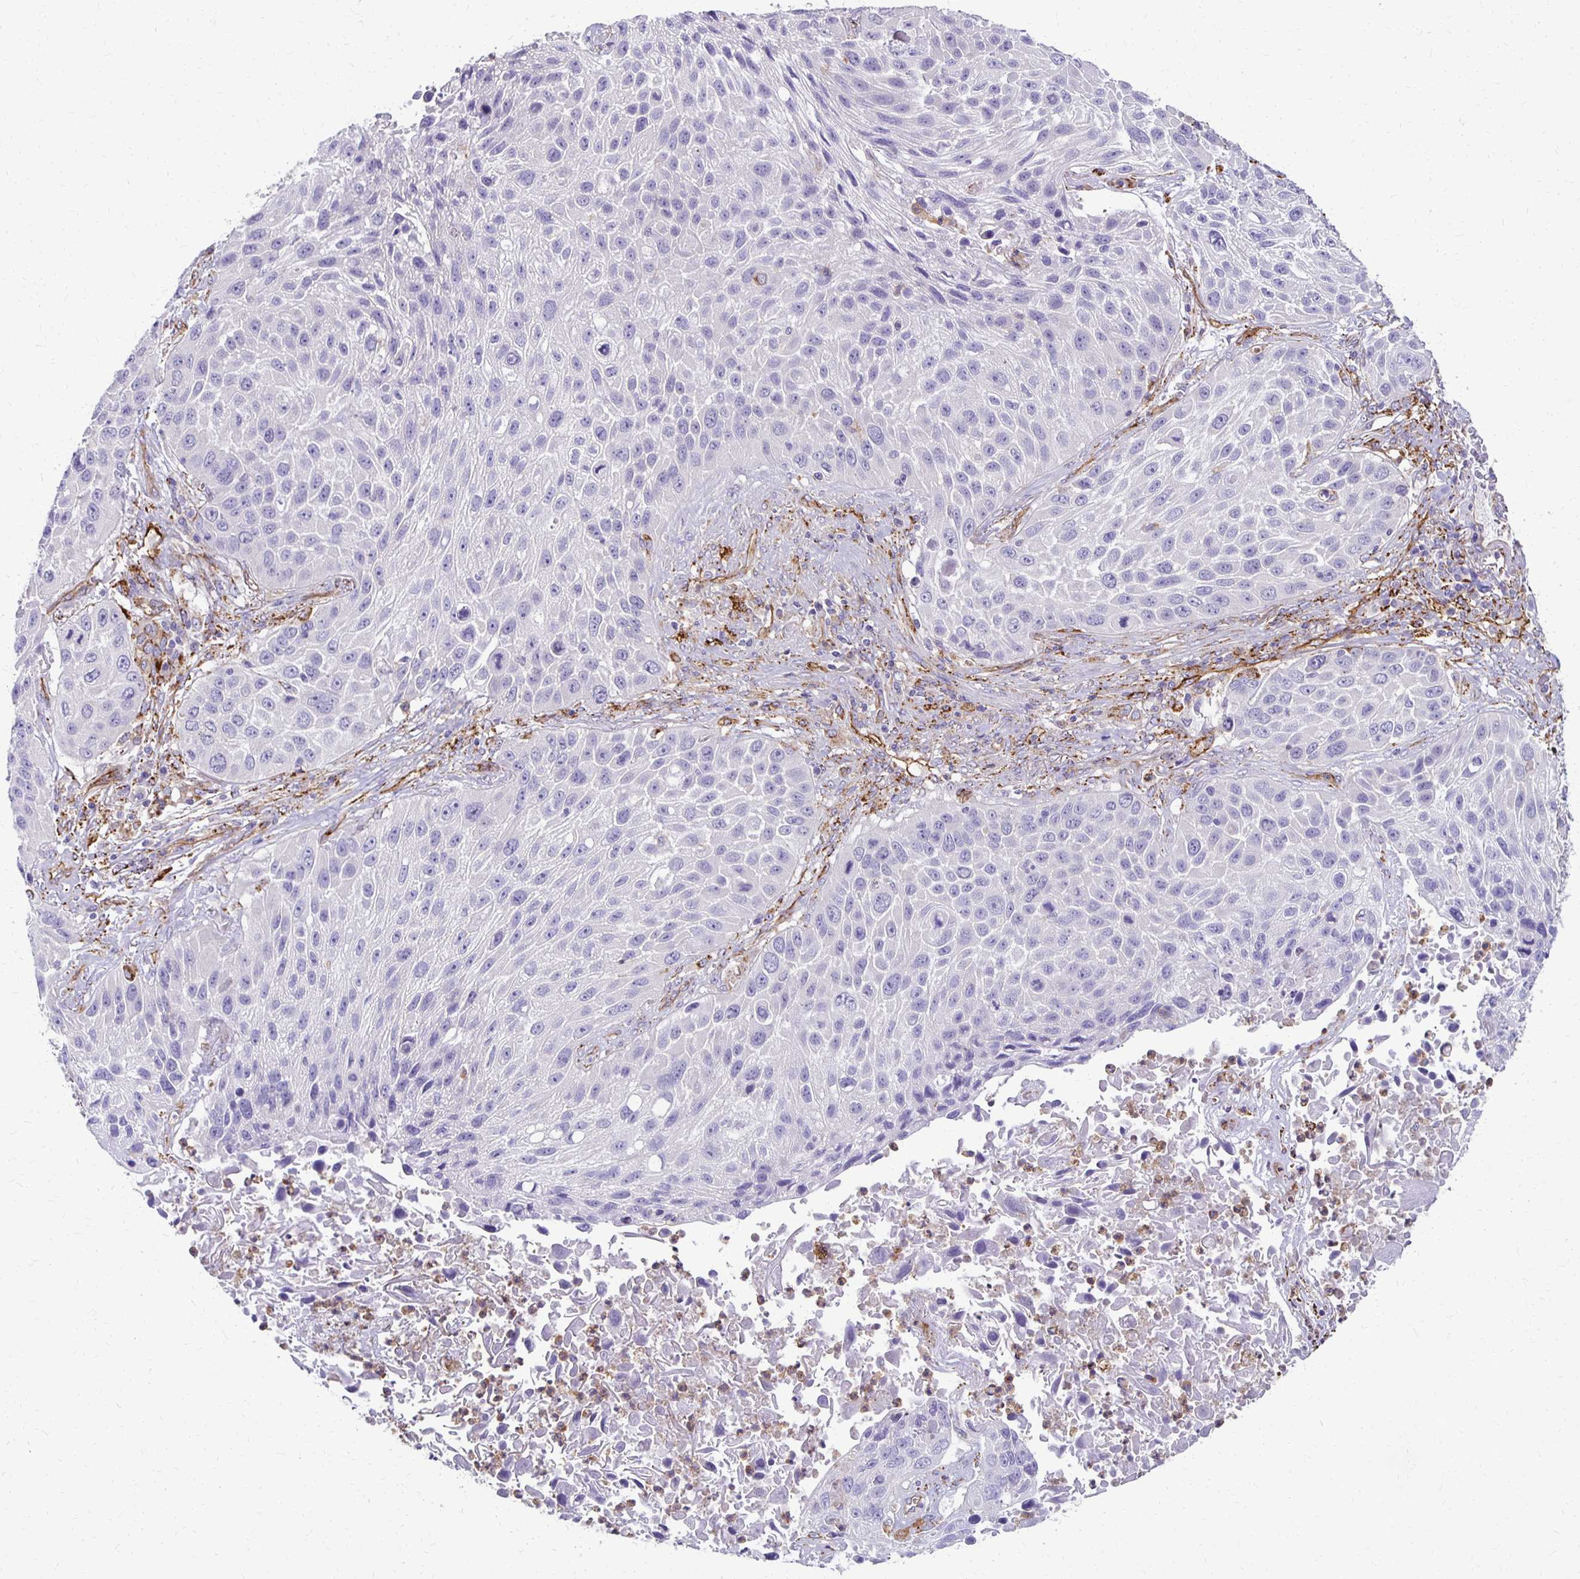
{"staining": {"intensity": "negative", "quantity": "none", "location": "none"}, "tissue": "lung cancer", "cell_type": "Tumor cells", "image_type": "cancer", "snomed": [{"axis": "morphology", "description": "Normal morphology"}, {"axis": "morphology", "description": "Squamous cell carcinoma, NOS"}, {"axis": "topography", "description": "Lymph node"}, {"axis": "topography", "description": "Lung"}], "caption": "Immunohistochemical staining of human squamous cell carcinoma (lung) shows no significant positivity in tumor cells. Nuclei are stained in blue.", "gene": "TTYH1", "patient": {"sex": "male", "age": 67}}